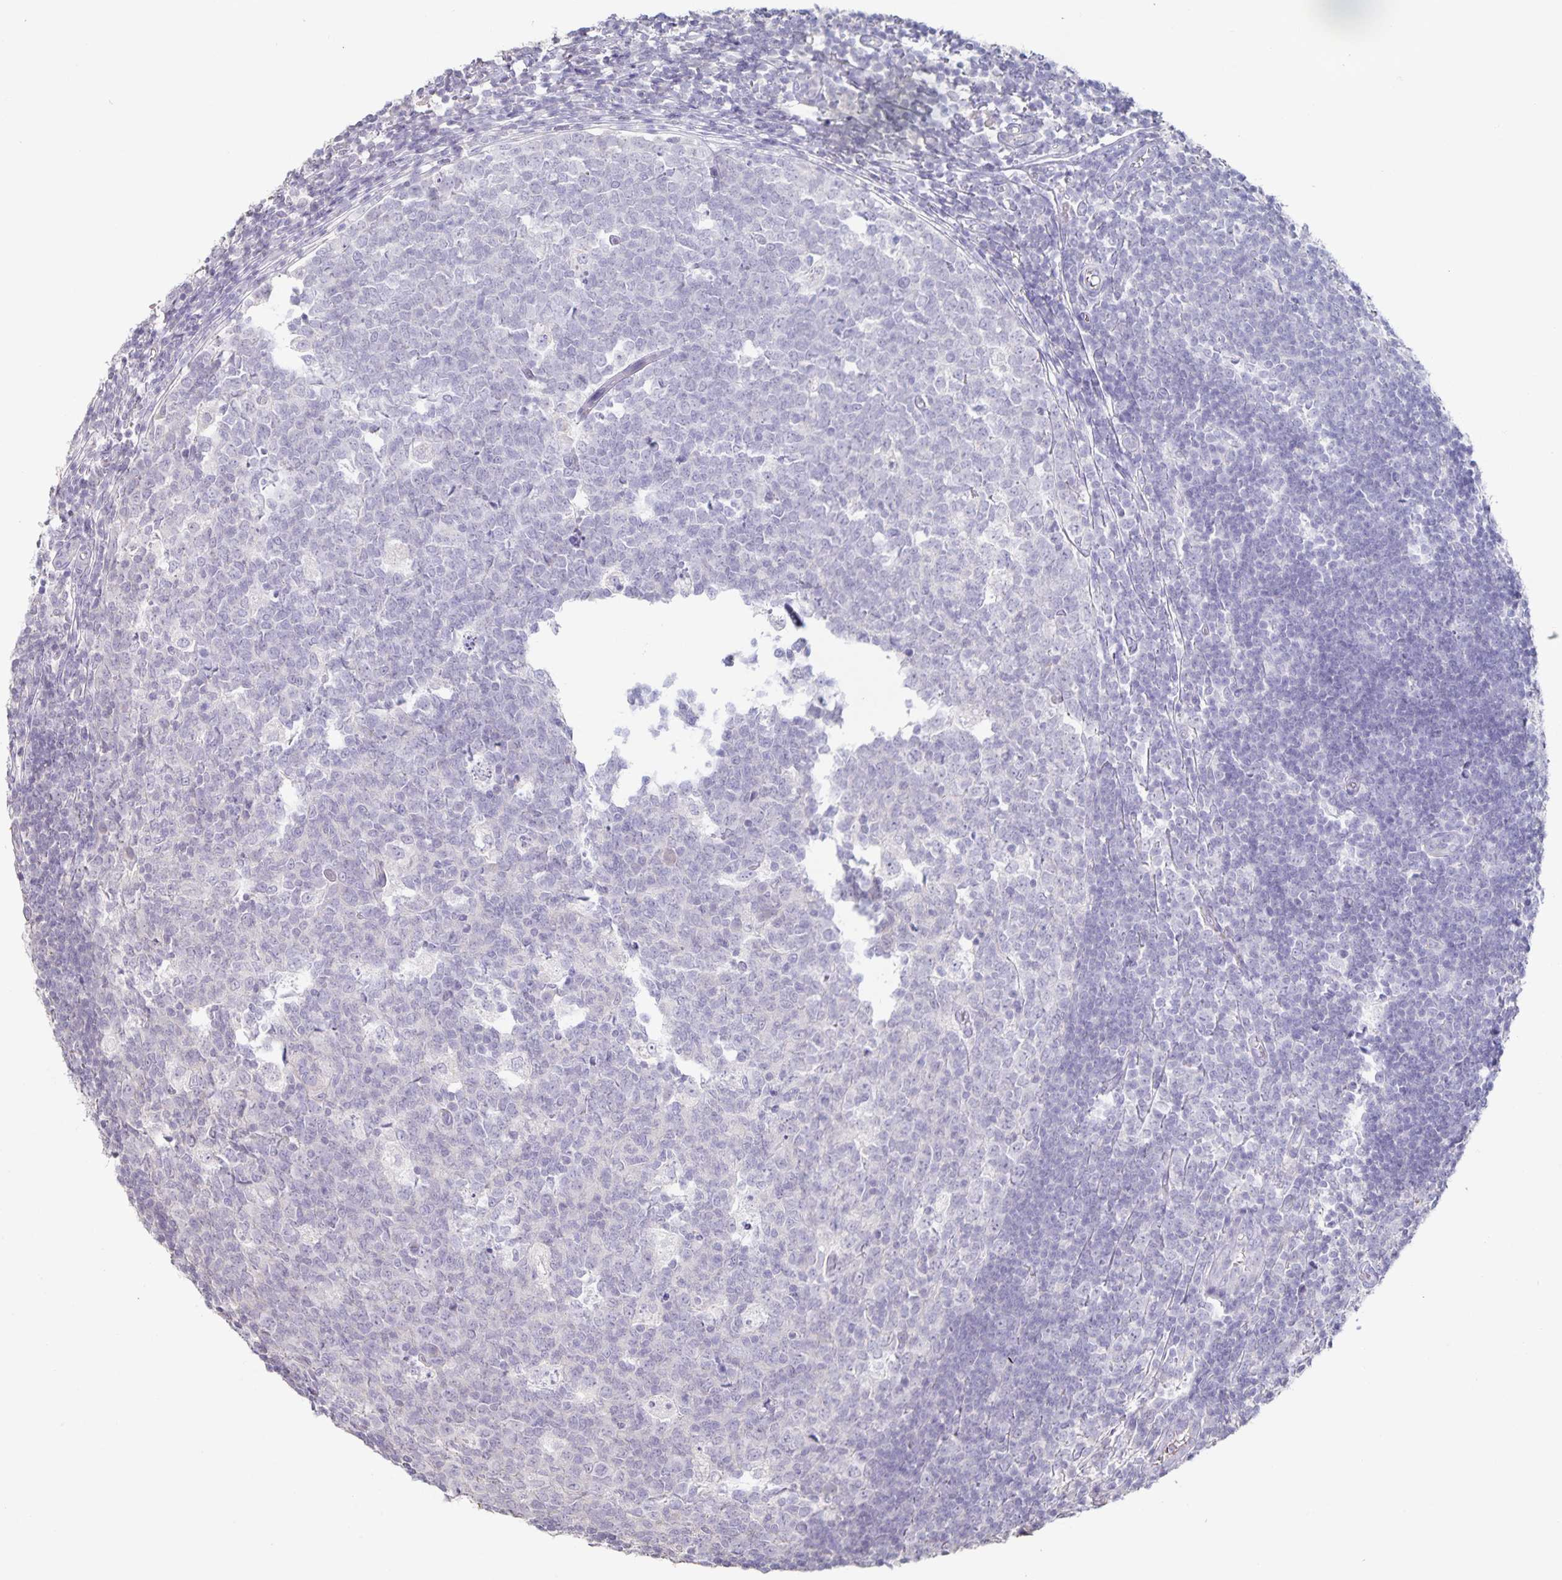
{"staining": {"intensity": "negative", "quantity": "none", "location": "none"}, "tissue": "appendix", "cell_type": "Glandular cells", "image_type": "normal", "snomed": [{"axis": "morphology", "description": "Normal tissue, NOS"}, {"axis": "topography", "description": "Appendix"}], "caption": "Immunohistochemistry image of normal human appendix stained for a protein (brown), which displays no positivity in glandular cells. The staining was performed using DAB (3,3'-diaminobenzidine) to visualize the protein expression in brown, while the nuclei were stained in blue with hematoxylin (Magnification: 20x).", "gene": "INSL5", "patient": {"sex": "male", "age": 18}}